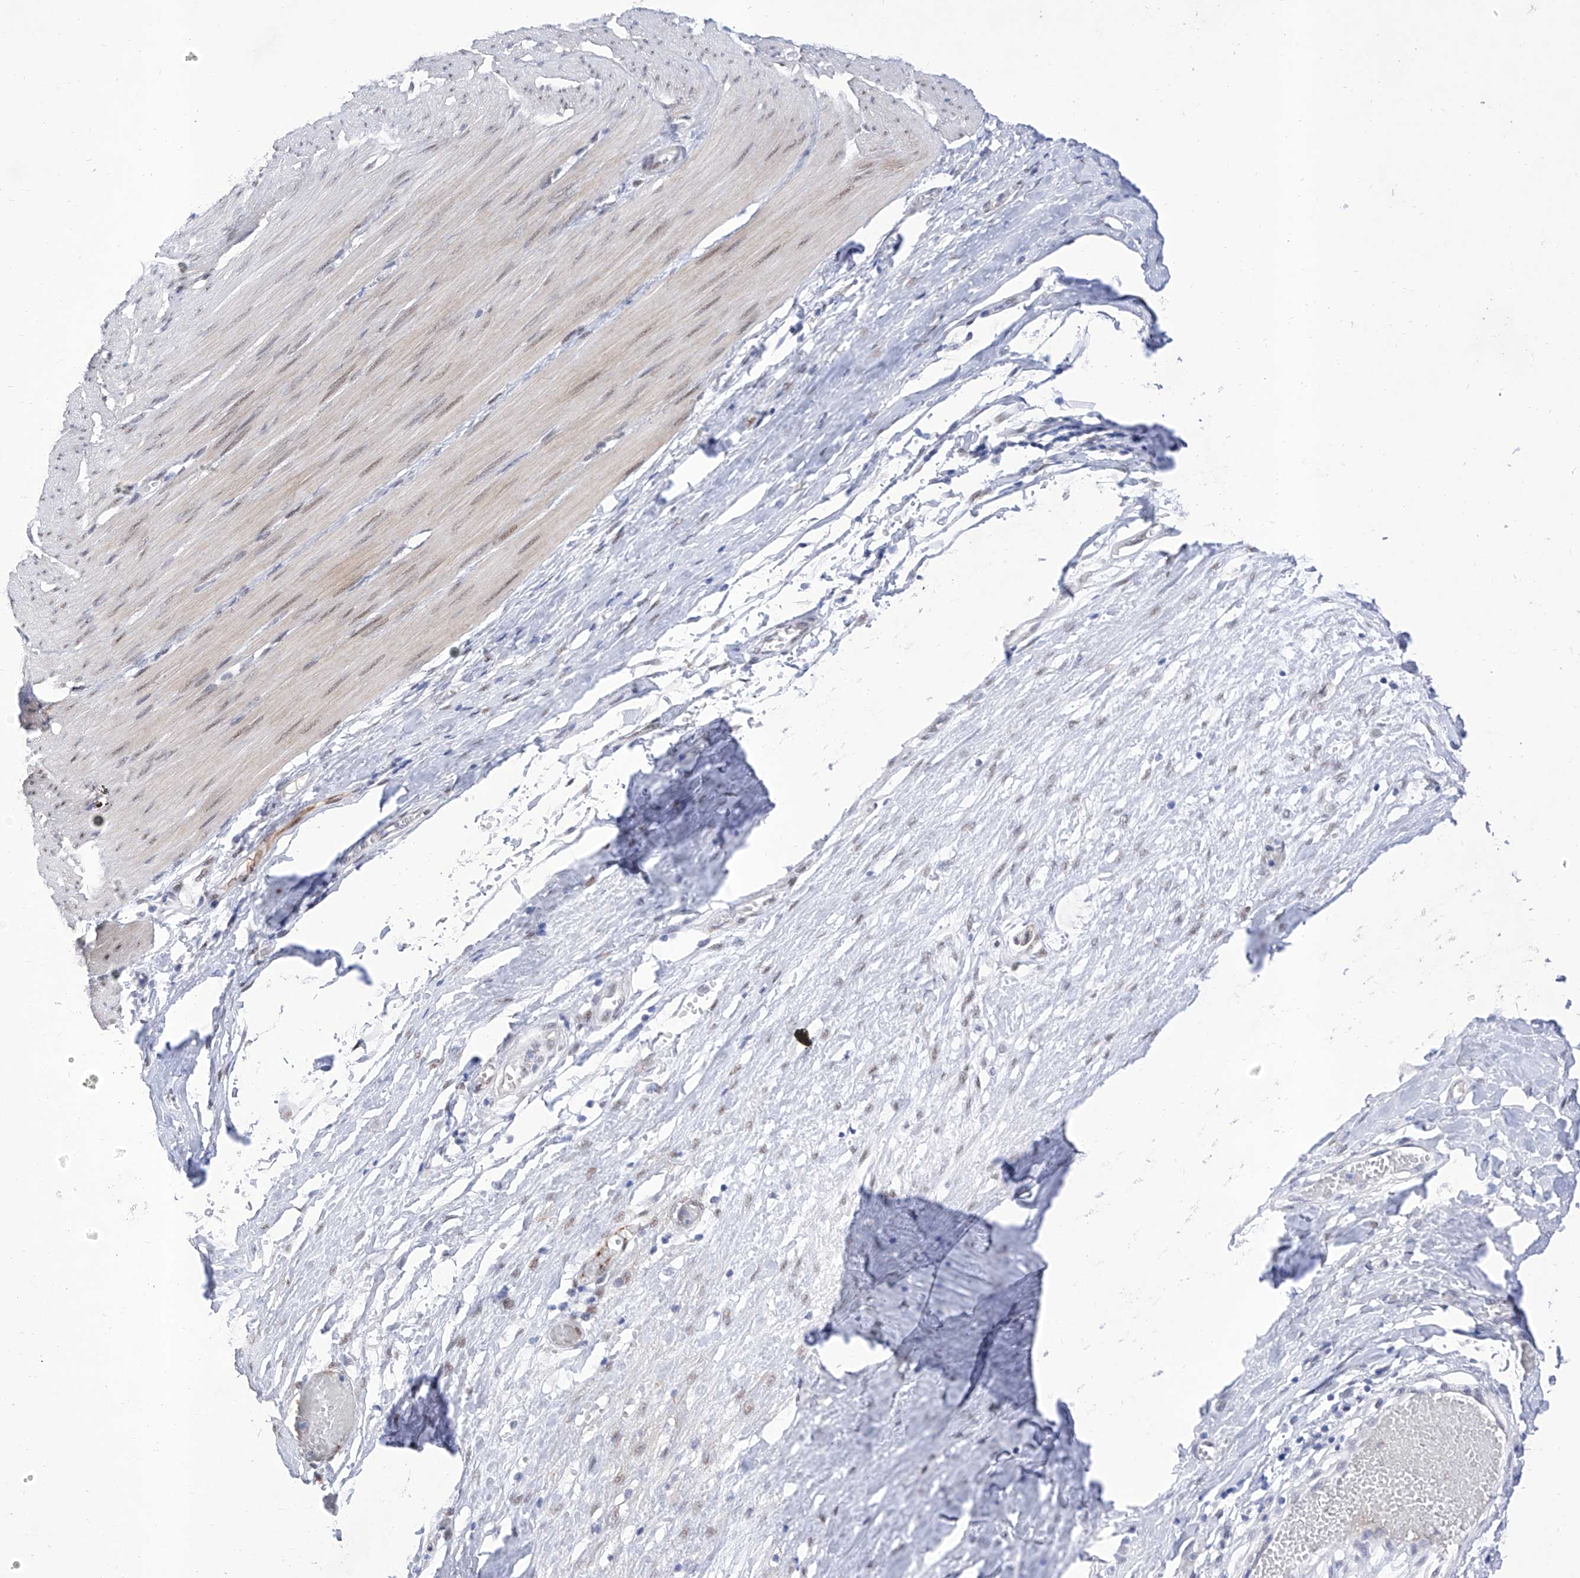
{"staining": {"intensity": "weak", "quantity": ">75%", "location": "nuclear"}, "tissue": "smooth muscle", "cell_type": "Smooth muscle cells", "image_type": "normal", "snomed": [{"axis": "morphology", "description": "Normal tissue, NOS"}, {"axis": "morphology", "description": "Adenocarcinoma, NOS"}, {"axis": "topography", "description": "Colon"}, {"axis": "topography", "description": "Peripheral nerve tissue"}], "caption": "Smooth muscle cells reveal low levels of weak nuclear staining in about >75% of cells in normal human smooth muscle. (Stains: DAB in brown, nuclei in blue, Microscopy: brightfield microscopy at high magnification).", "gene": "ATN1", "patient": {"sex": "male", "age": 14}}